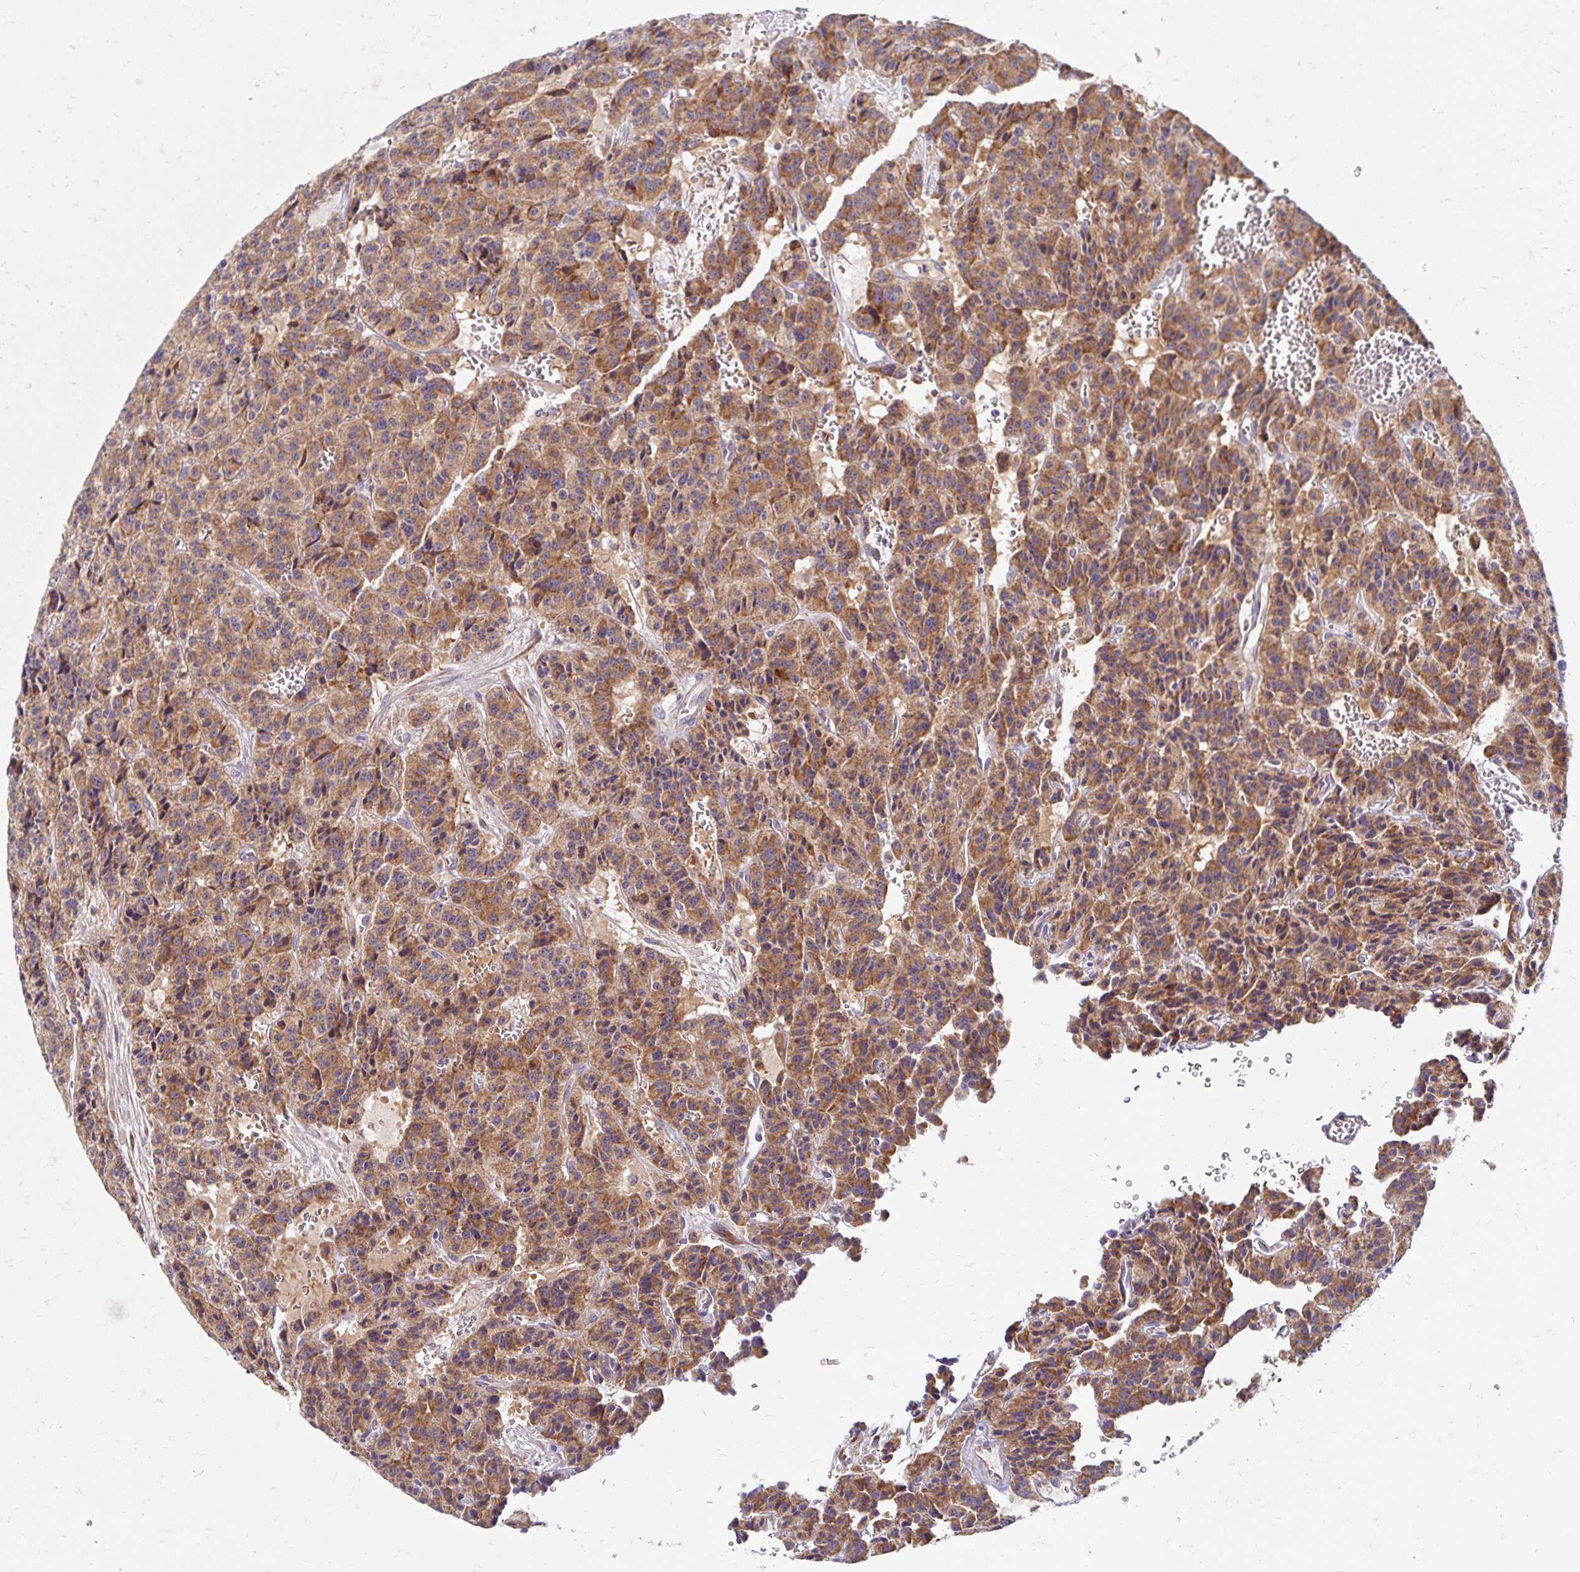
{"staining": {"intensity": "moderate", "quantity": "25%-75%", "location": "cytoplasmic/membranous"}, "tissue": "carcinoid", "cell_type": "Tumor cells", "image_type": "cancer", "snomed": [{"axis": "morphology", "description": "Carcinoid, malignant, NOS"}, {"axis": "topography", "description": "Lung"}], "caption": "Tumor cells exhibit medium levels of moderate cytoplasmic/membranous staining in approximately 25%-75% of cells in human carcinoid.", "gene": "SKP2", "patient": {"sex": "female", "age": 71}}